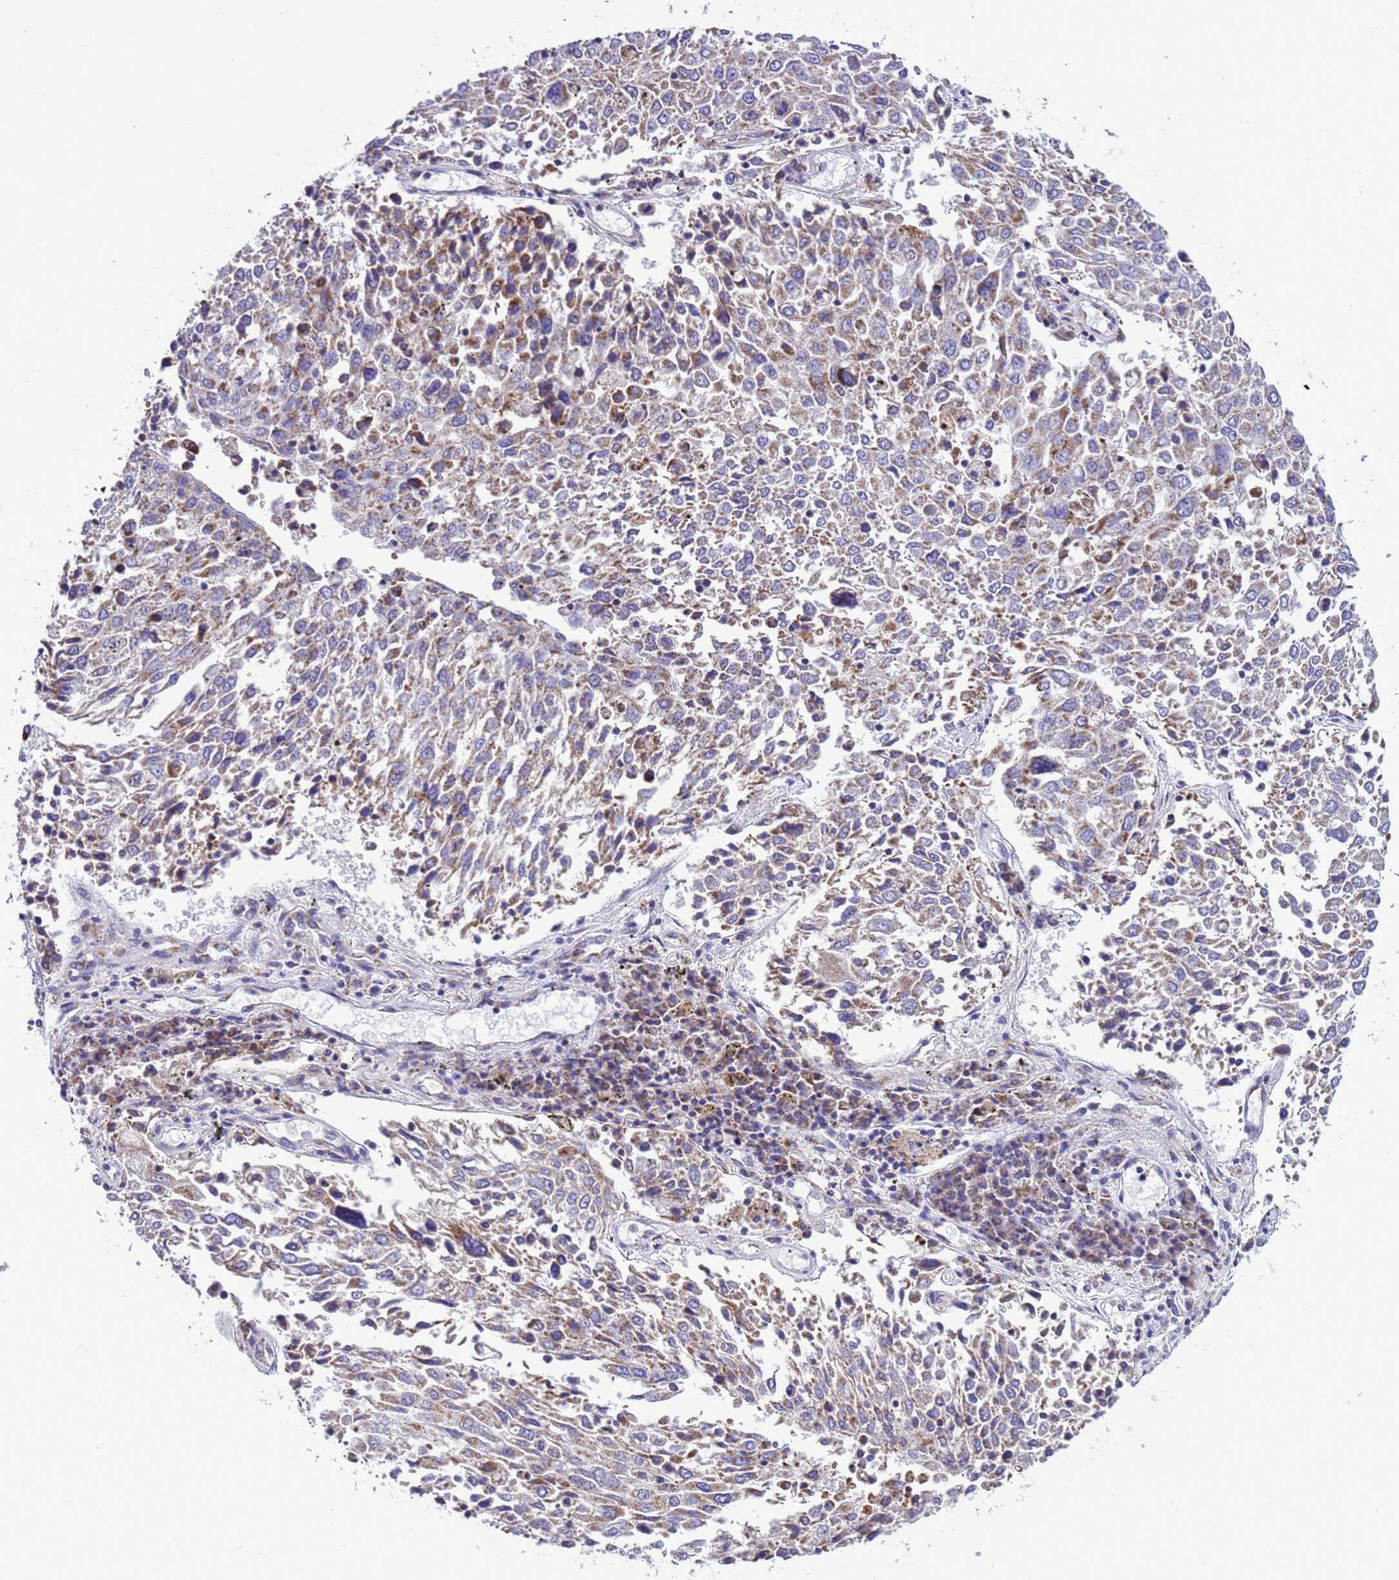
{"staining": {"intensity": "moderate", "quantity": "25%-75%", "location": "cytoplasmic/membranous"}, "tissue": "lung cancer", "cell_type": "Tumor cells", "image_type": "cancer", "snomed": [{"axis": "morphology", "description": "Squamous cell carcinoma, NOS"}, {"axis": "topography", "description": "Lung"}], "caption": "The histopathology image exhibits a brown stain indicating the presence of a protein in the cytoplasmic/membranous of tumor cells in lung cancer (squamous cell carcinoma).", "gene": "CCDC191", "patient": {"sex": "male", "age": 65}}